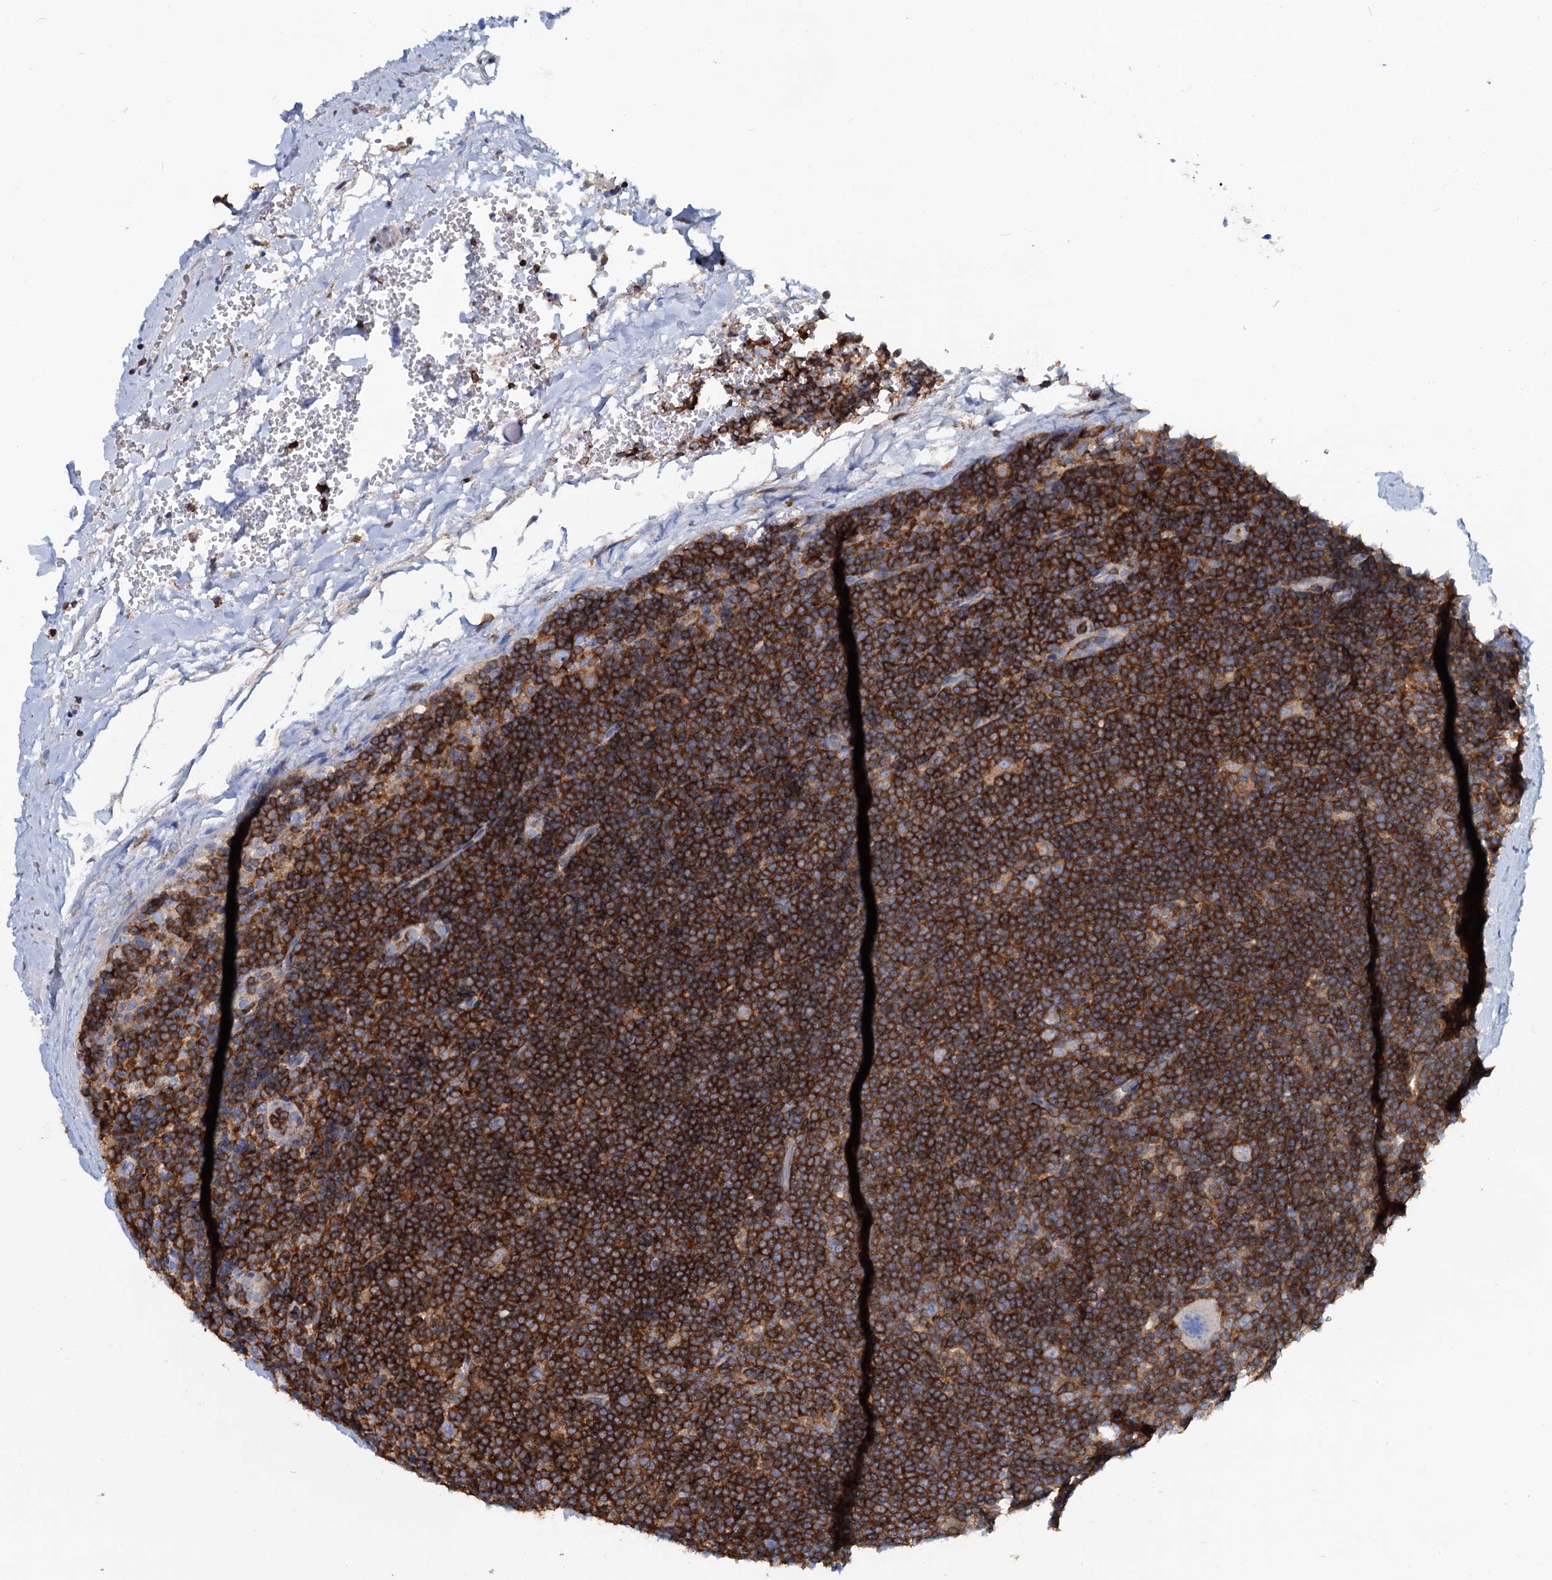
{"staining": {"intensity": "negative", "quantity": "none", "location": "none"}, "tissue": "lymphoma", "cell_type": "Tumor cells", "image_type": "cancer", "snomed": [{"axis": "morphology", "description": "Hodgkin's disease, NOS"}, {"axis": "topography", "description": "Lymph node"}], "caption": "Micrograph shows no protein positivity in tumor cells of lymphoma tissue.", "gene": "LRCH4", "patient": {"sex": "female", "age": 57}}